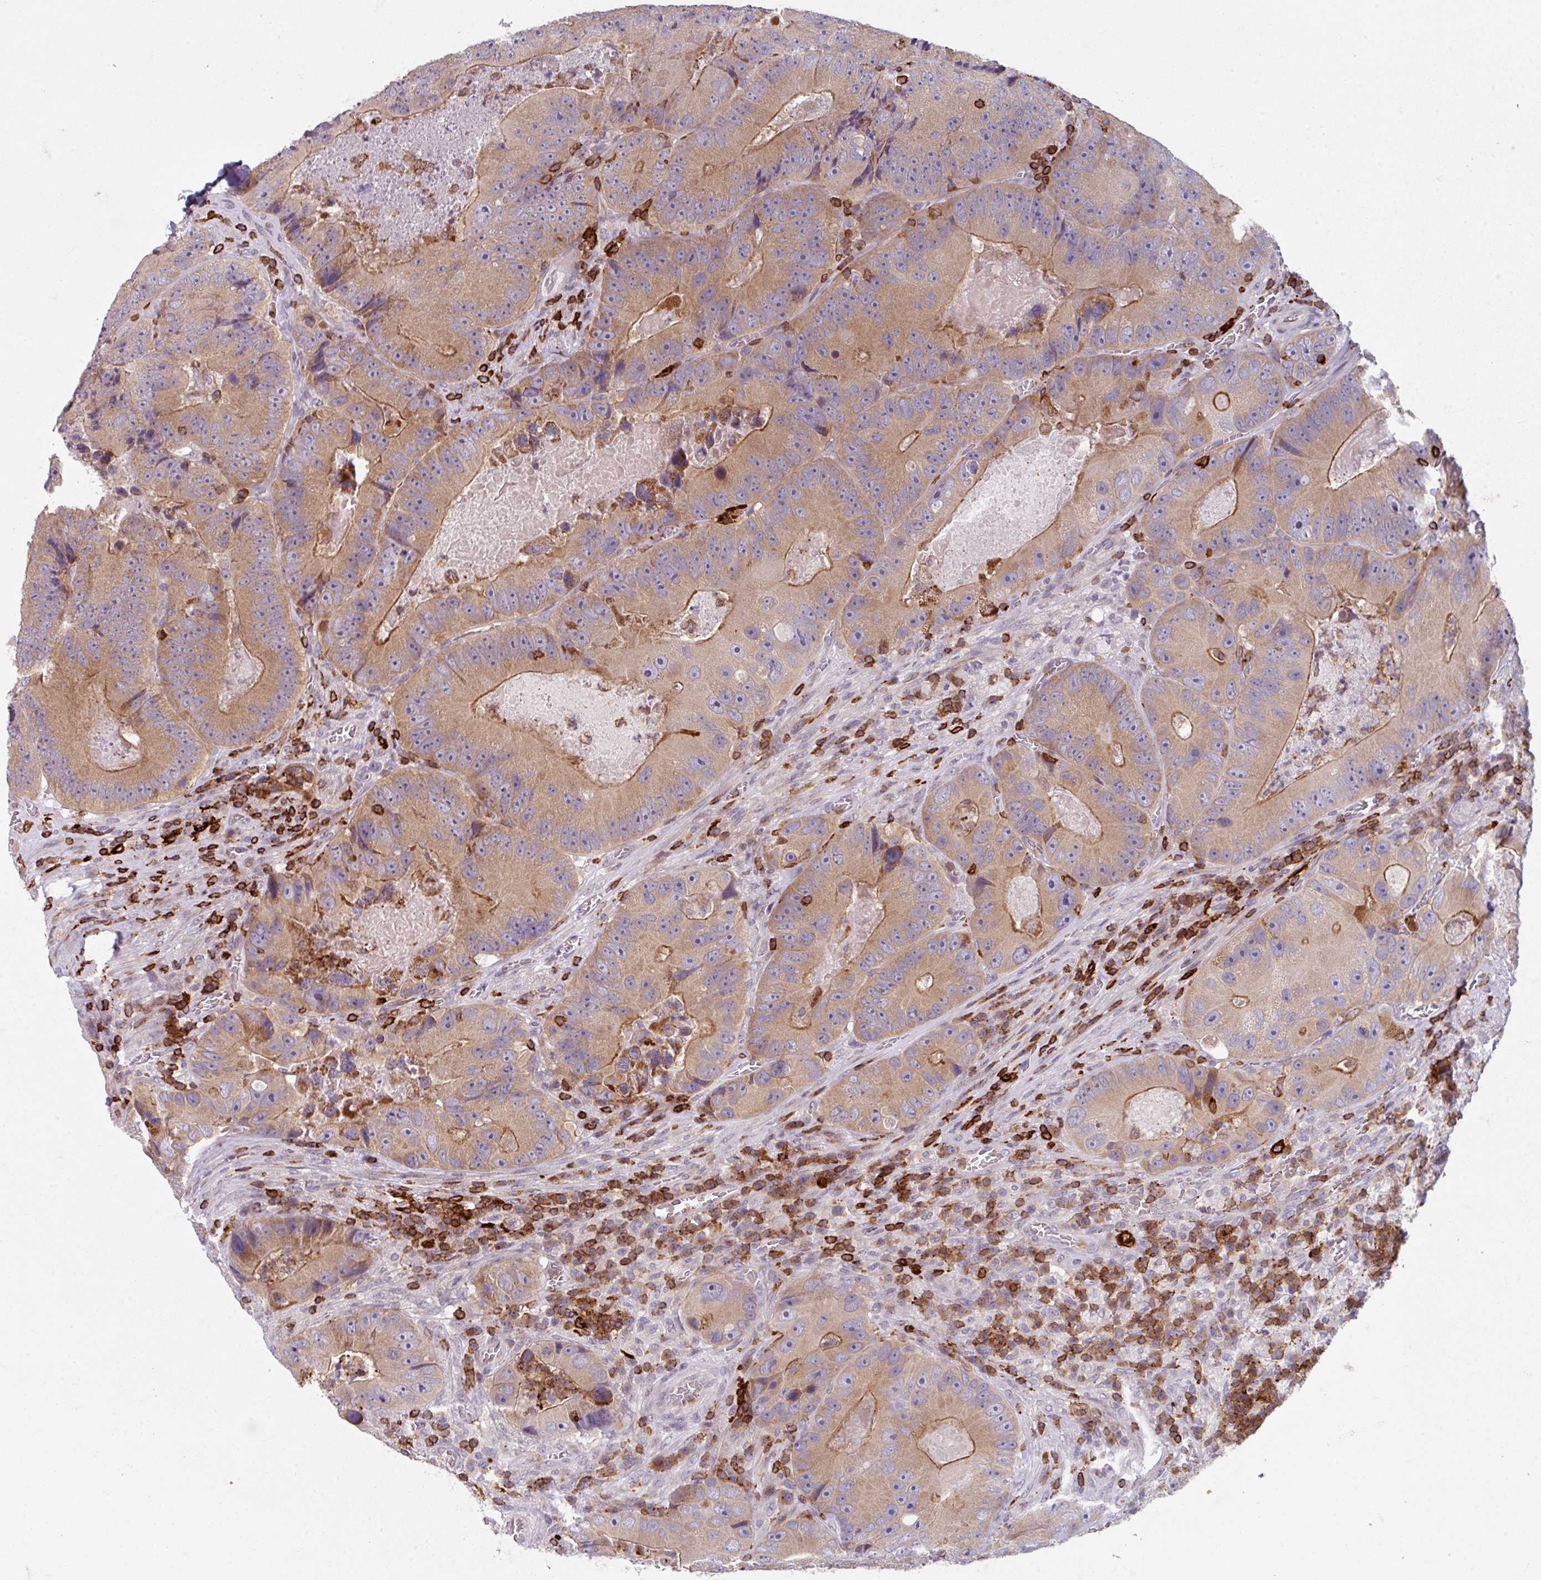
{"staining": {"intensity": "moderate", "quantity": ">75%", "location": "cytoplasmic/membranous"}, "tissue": "colorectal cancer", "cell_type": "Tumor cells", "image_type": "cancer", "snomed": [{"axis": "morphology", "description": "Adenocarcinoma, NOS"}, {"axis": "topography", "description": "Colon"}], "caption": "IHC image of neoplastic tissue: colorectal adenocarcinoma stained using immunohistochemistry demonstrates medium levels of moderate protein expression localized specifically in the cytoplasmic/membranous of tumor cells, appearing as a cytoplasmic/membranous brown color.", "gene": "NEDD9", "patient": {"sex": "female", "age": 86}}